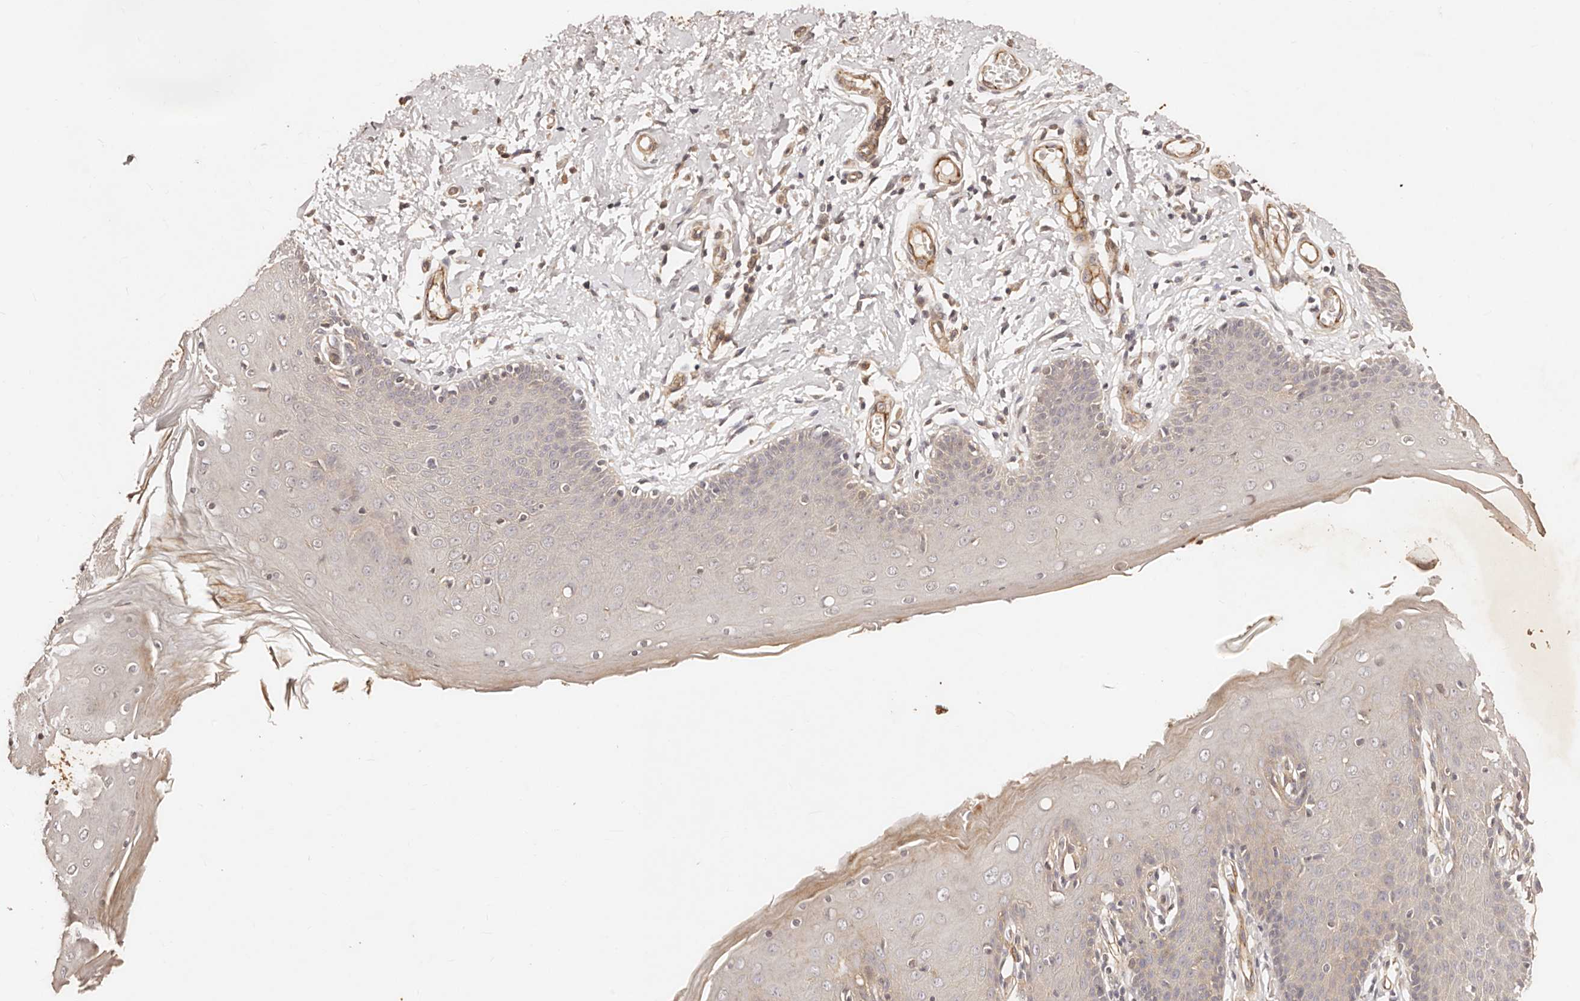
{"staining": {"intensity": "moderate", "quantity": "<25%", "location": "cytoplasmic/membranous"}, "tissue": "skin", "cell_type": "Epidermal cells", "image_type": "normal", "snomed": [{"axis": "morphology", "description": "Normal tissue, NOS"}, {"axis": "topography", "description": "Vulva"}], "caption": "About <25% of epidermal cells in benign skin reveal moderate cytoplasmic/membranous protein positivity as visualized by brown immunohistochemical staining.", "gene": "CCL14", "patient": {"sex": "female", "age": 66}}